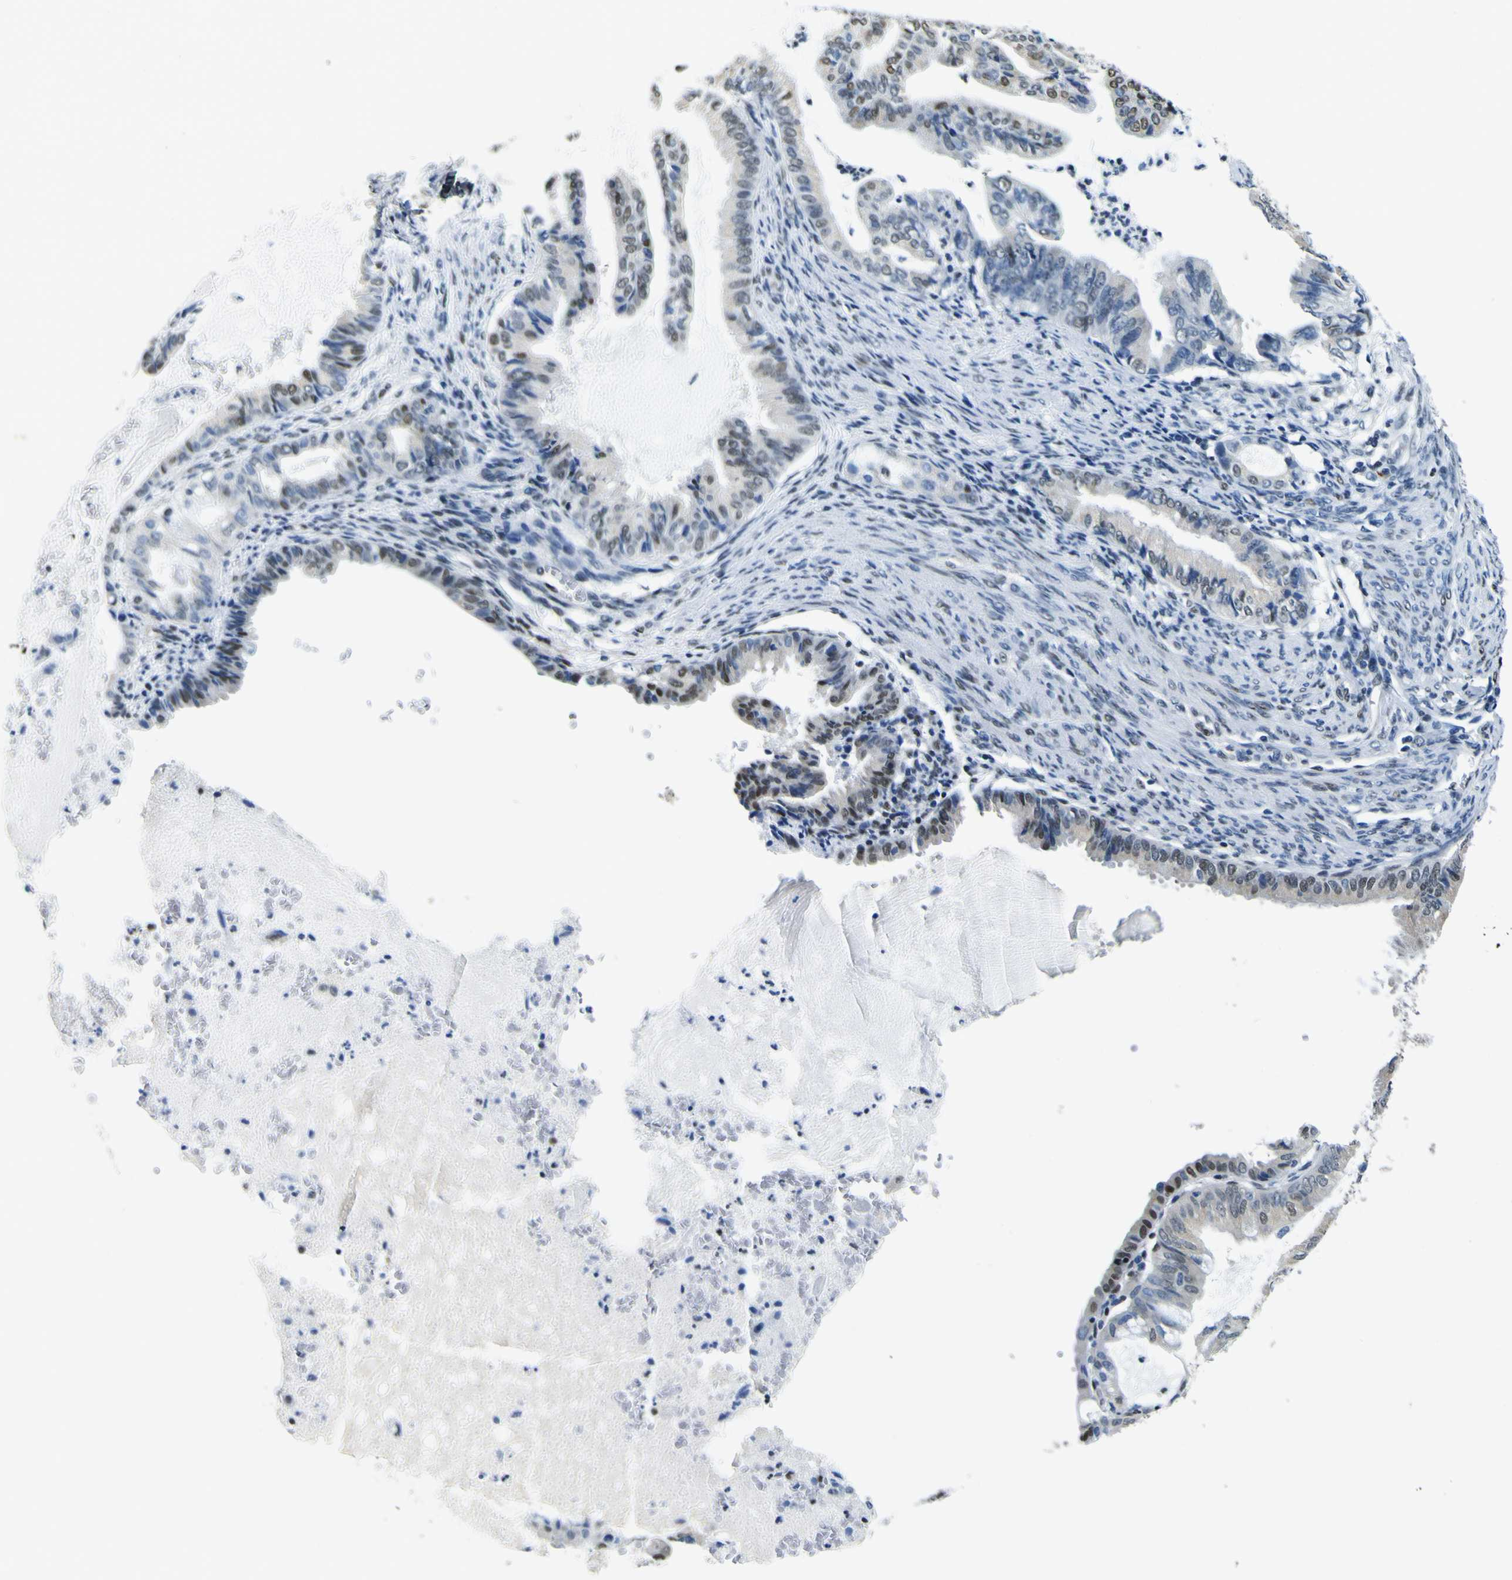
{"staining": {"intensity": "moderate", "quantity": "25%-75%", "location": "nuclear"}, "tissue": "endometrial cancer", "cell_type": "Tumor cells", "image_type": "cancer", "snomed": [{"axis": "morphology", "description": "Adenocarcinoma, NOS"}, {"axis": "topography", "description": "Endometrium"}], "caption": "Immunohistochemical staining of human endometrial adenocarcinoma displays moderate nuclear protein positivity in approximately 25%-75% of tumor cells.", "gene": "SP1", "patient": {"sex": "female", "age": 86}}